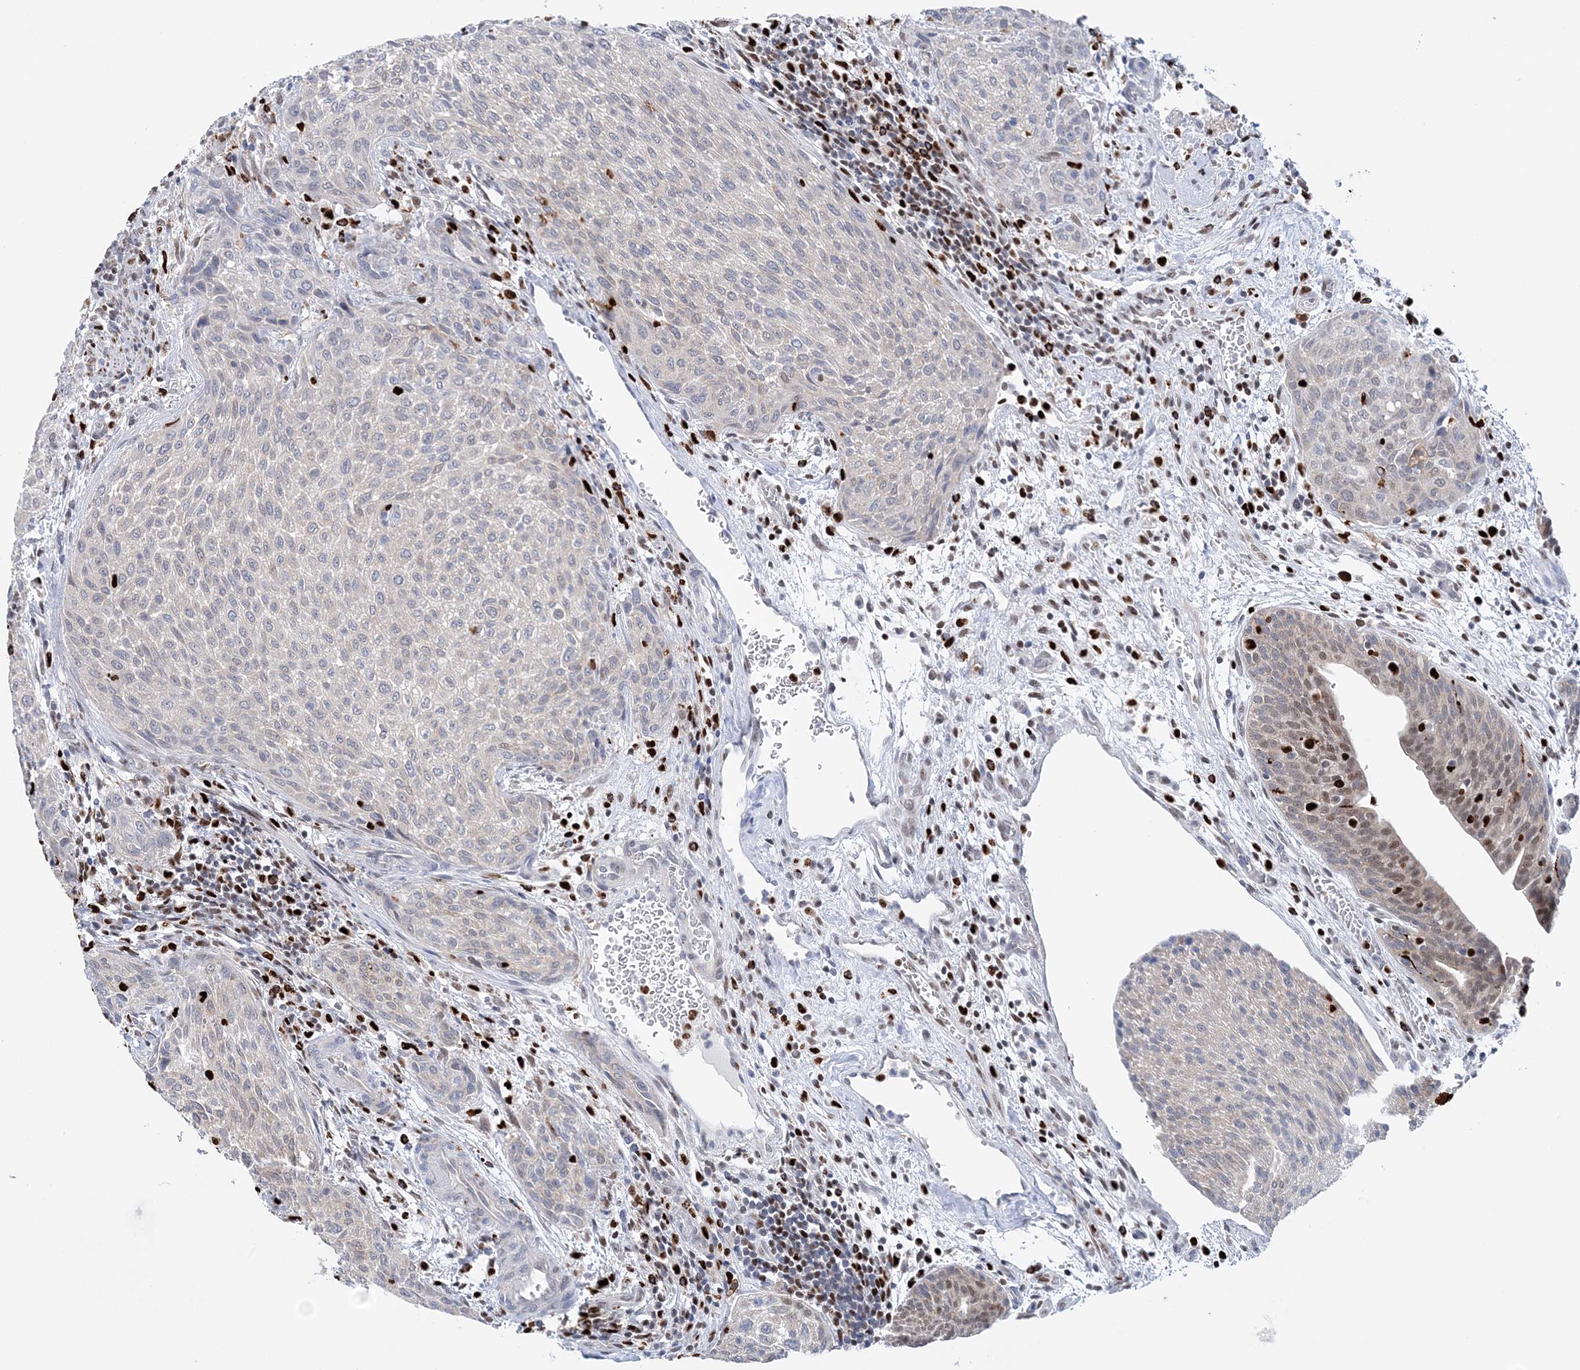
{"staining": {"intensity": "negative", "quantity": "none", "location": "none"}, "tissue": "urothelial cancer", "cell_type": "Tumor cells", "image_type": "cancer", "snomed": [{"axis": "morphology", "description": "Urothelial carcinoma, High grade"}, {"axis": "topography", "description": "Urinary bladder"}], "caption": "An IHC histopathology image of urothelial cancer is shown. There is no staining in tumor cells of urothelial cancer.", "gene": "NIT2", "patient": {"sex": "male", "age": 35}}